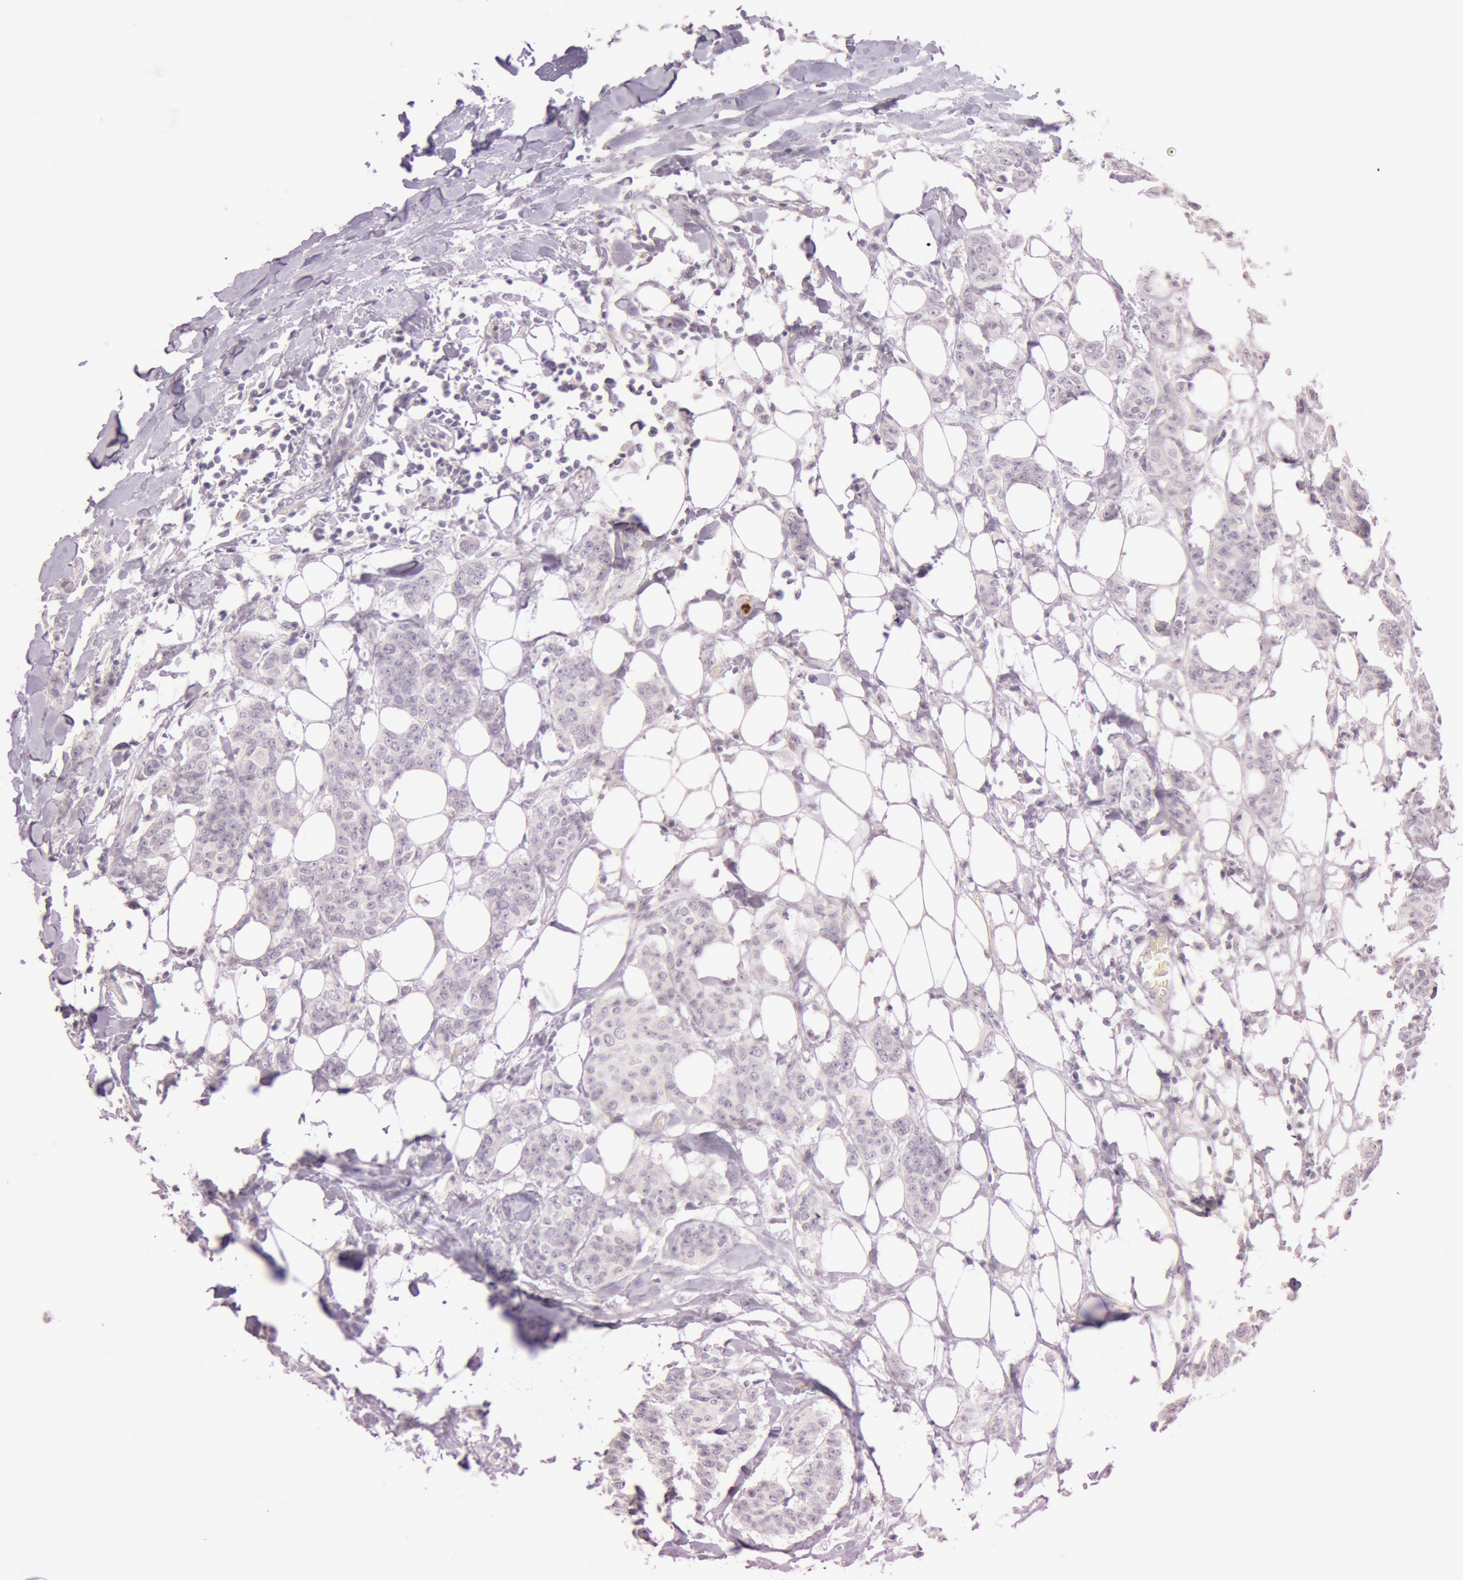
{"staining": {"intensity": "negative", "quantity": "none", "location": "none"}, "tissue": "breast cancer", "cell_type": "Tumor cells", "image_type": "cancer", "snomed": [{"axis": "morphology", "description": "Duct carcinoma"}, {"axis": "topography", "description": "Breast"}], "caption": "Human invasive ductal carcinoma (breast) stained for a protein using immunohistochemistry shows no expression in tumor cells.", "gene": "KDM6A", "patient": {"sex": "female", "age": 40}}